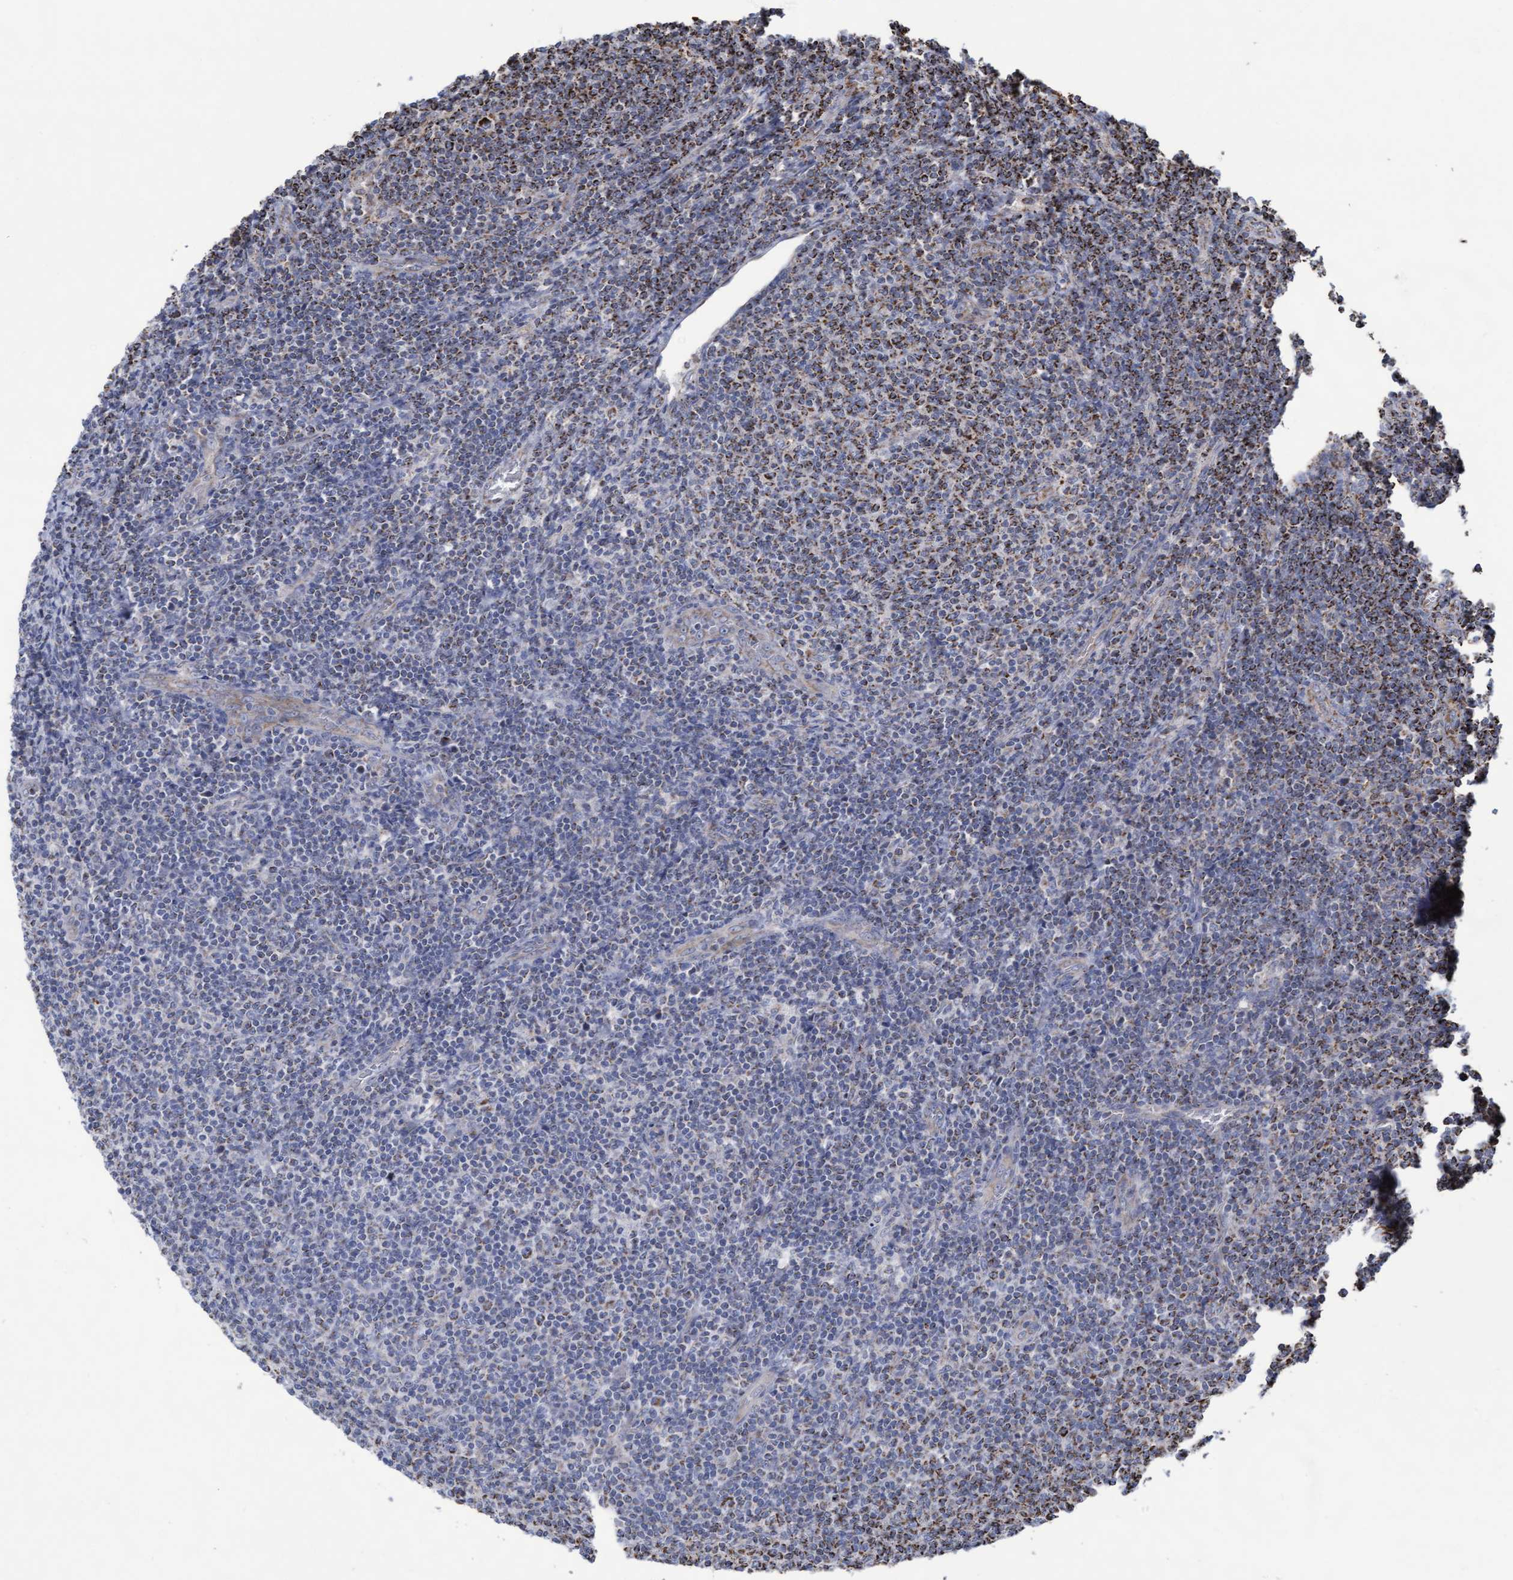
{"staining": {"intensity": "moderate", "quantity": "25%-75%", "location": "cytoplasmic/membranous"}, "tissue": "lymphoma", "cell_type": "Tumor cells", "image_type": "cancer", "snomed": [{"axis": "morphology", "description": "Malignant lymphoma, non-Hodgkin's type, Low grade"}, {"axis": "topography", "description": "Lymph node"}], "caption": "This is a histology image of IHC staining of low-grade malignant lymphoma, non-Hodgkin's type, which shows moderate positivity in the cytoplasmic/membranous of tumor cells.", "gene": "COBL", "patient": {"sex": "male", "age": 66}}